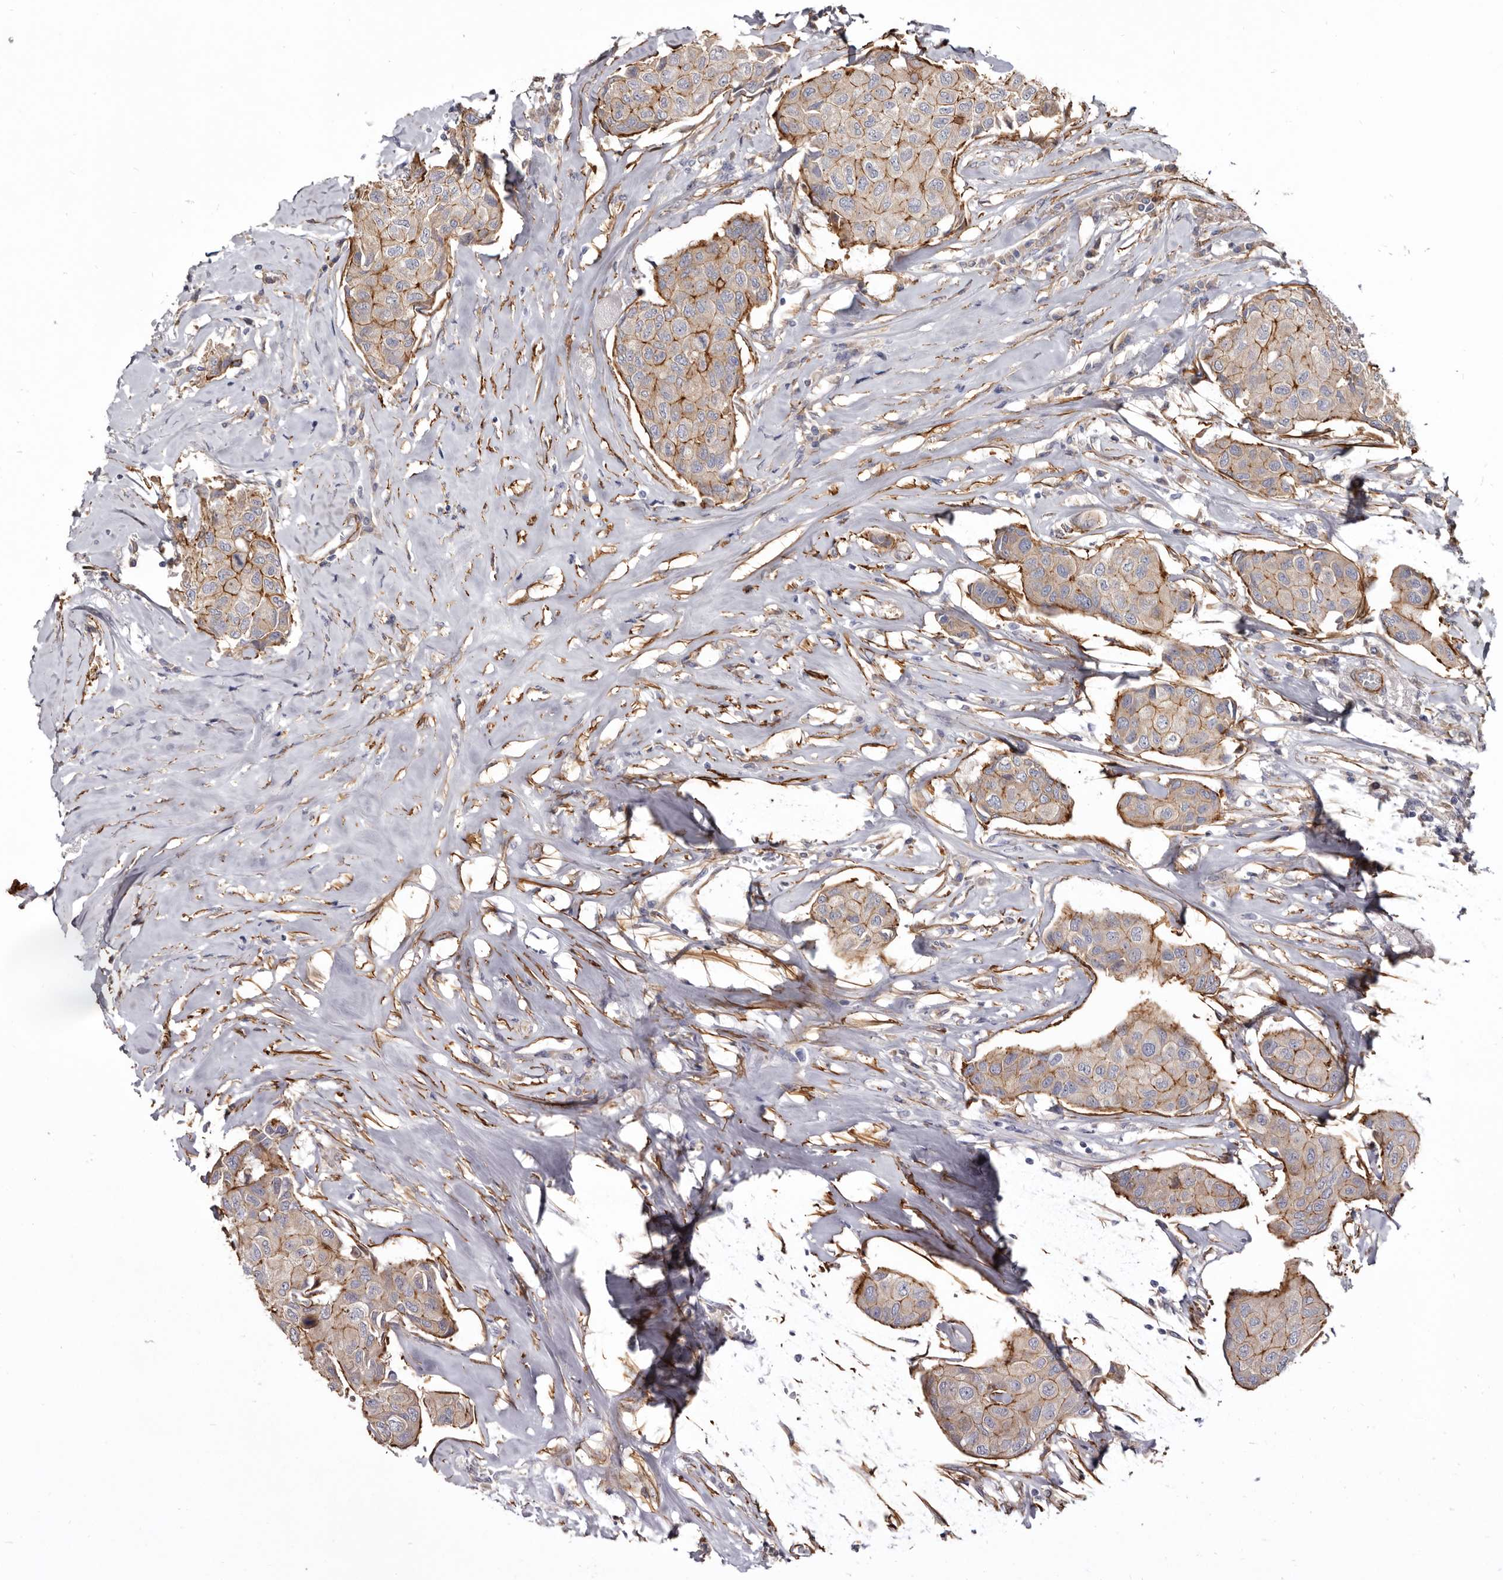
{"staining": {"intensity": "moderate", "quantity": ">75%", "location": "cytoplasmic/membranous"}, "tissue": "breast cancer", "cell_type": "Tumor cells", "image_type": "cancer", "snomed": [{"axis": "morphology", "description": "Duct carcinoma"}, {"axis": "topography", "description": "Breast"}], "caption": "Immunohistochemical staining of human invasive ductal carcinoma (breast) shows moderate cytoplasmic/membranous protein staining in about >75% of tumor cells.", "gene": "CGN", "patient": {"sex": "female", "age": 80}}